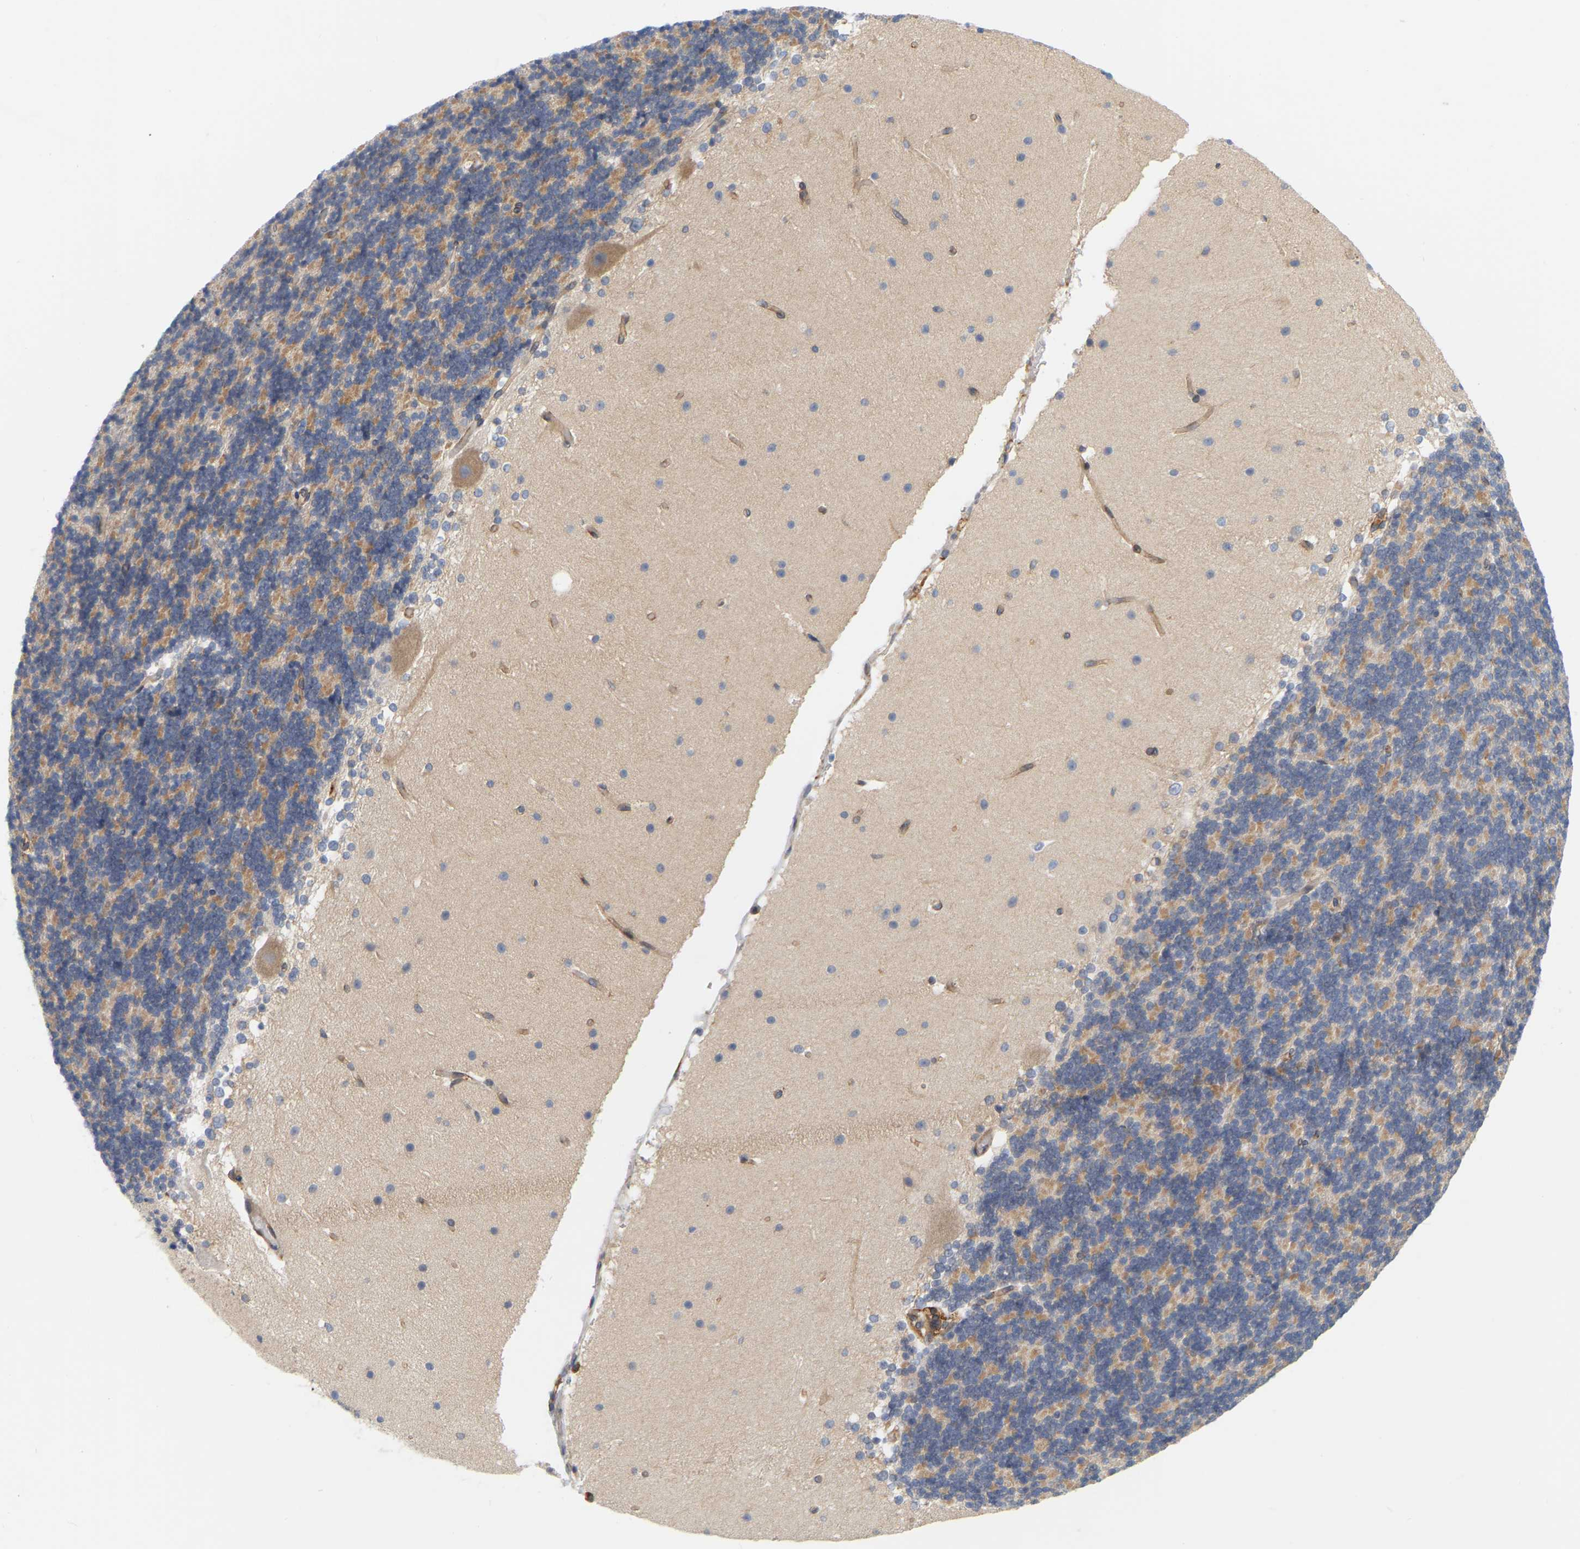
{"staining": {"intensity": "moderate", "quantity": "<25%", "location": "cytoplasmic/membranous"}, "tissue": "cerebellum", "cell_type": "Cells in granular layer", "image_type": "normal", "snomed": [{"axis": "morphology", "description": "Normal tissue, NOS"}, {"axis": "topography", "description": "Cerebellum"}], "caption": "The immunohistochemical stain highlights moderate cytoplasmic/membranous positivity in cells in granular layer of benign cerebellum. Ihc stains the protein of interest in brown and the nuclei are stained blue.", "gene": "RAPH1", "patient": {"sex": "female", "age": 19}}